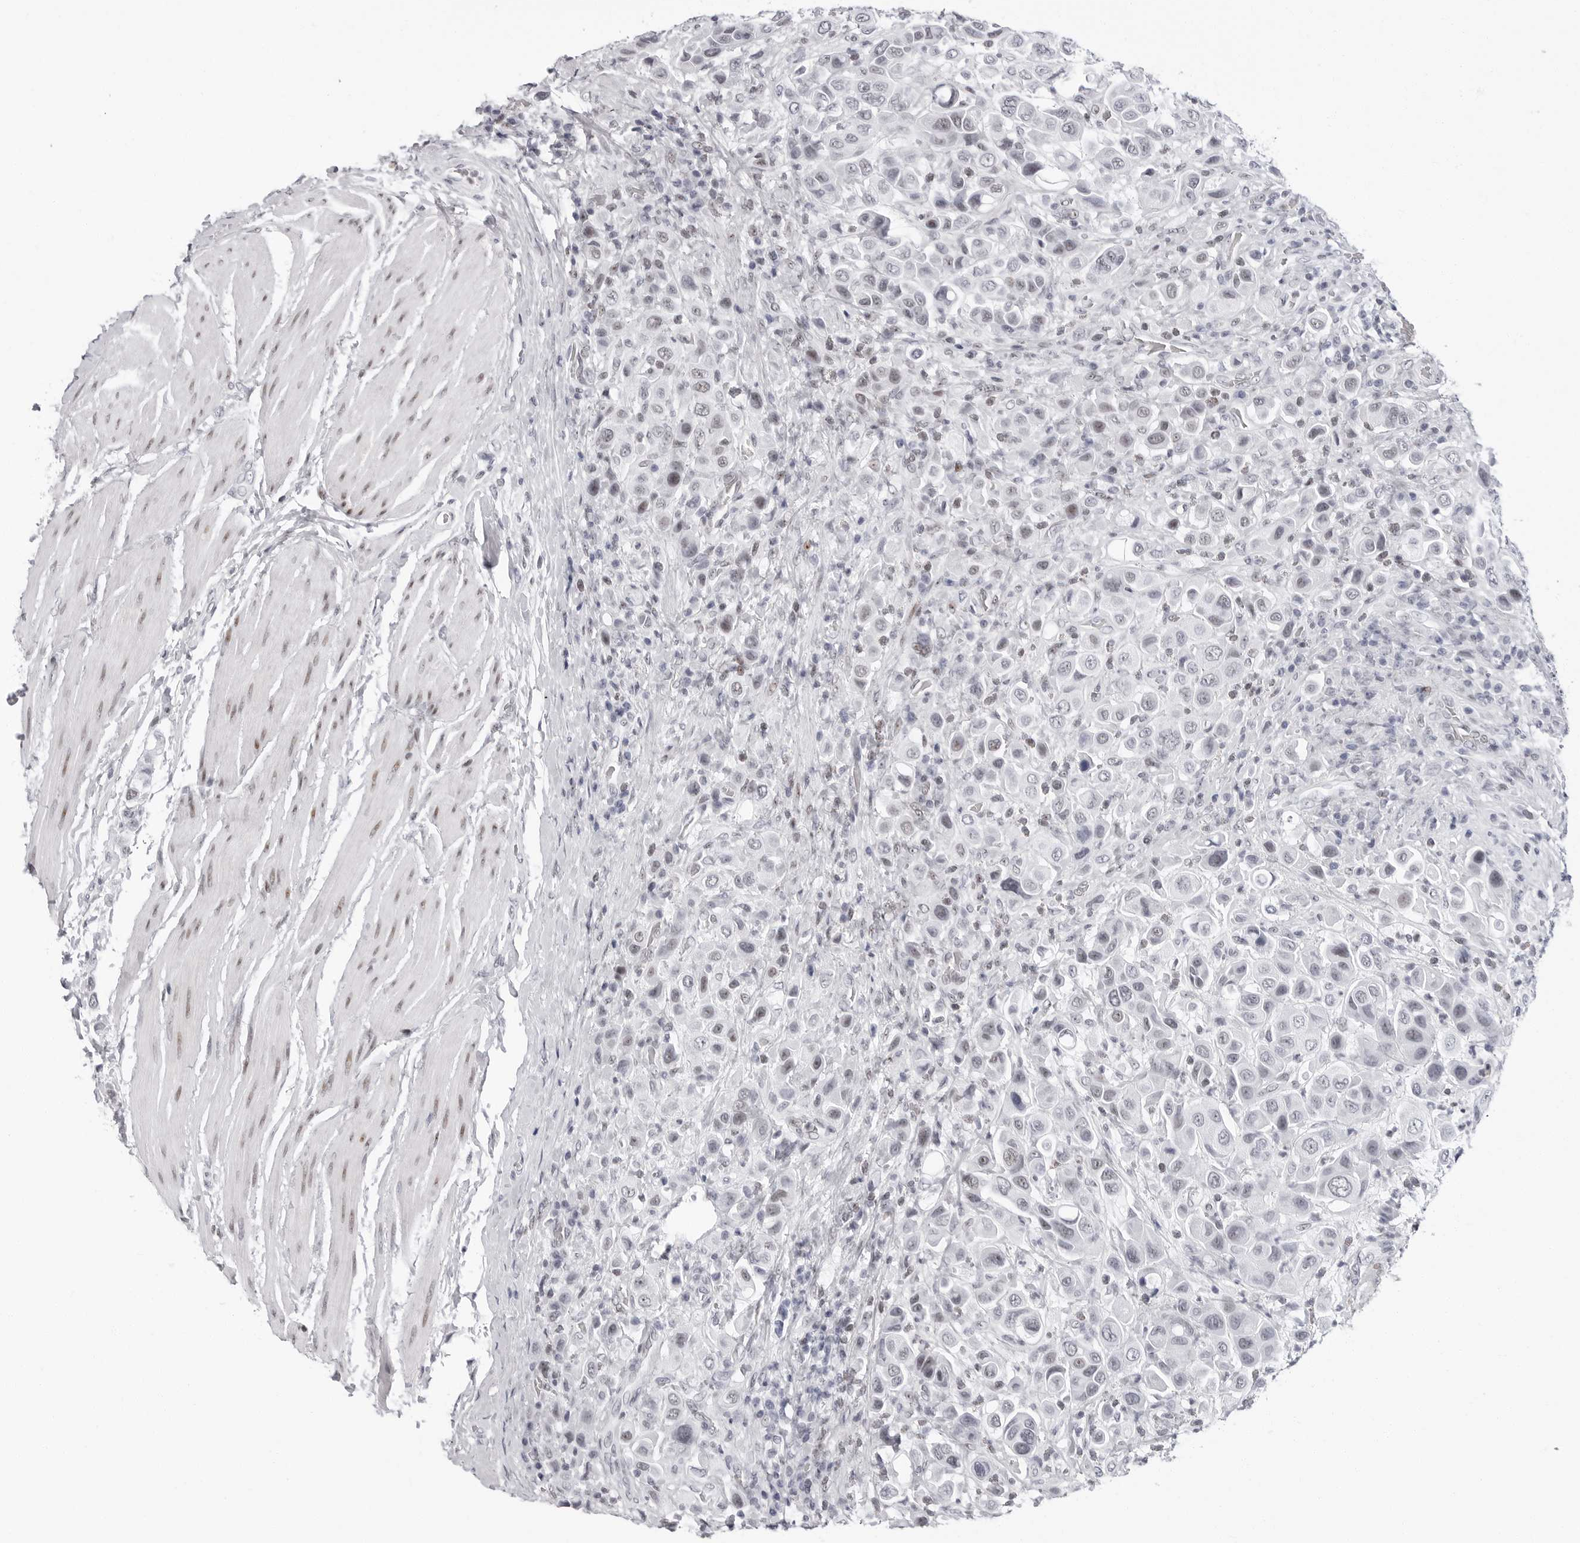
{"staining": {"intensity": "weak", "quantity": "<25%", "location": "nuclear"}, "tissue": "urothelial cancer", "cell_type": "Tumor cells", "image_type": "cancer", "snomed": [{"axis": "morphology", "description": "Urothelial carcinoma, High grade"}, {"axis": "topography", "description": "Urinary bladder"}], "caption": "The micrograph reveals no staining of tumor cells in urothelial carcinoma (high-grade). (Immunohistochemistry (ihc), brightfield microscopy, high magnification).", "gene": "VEZF1", "patient": {"sex": "male", "age": 50}}